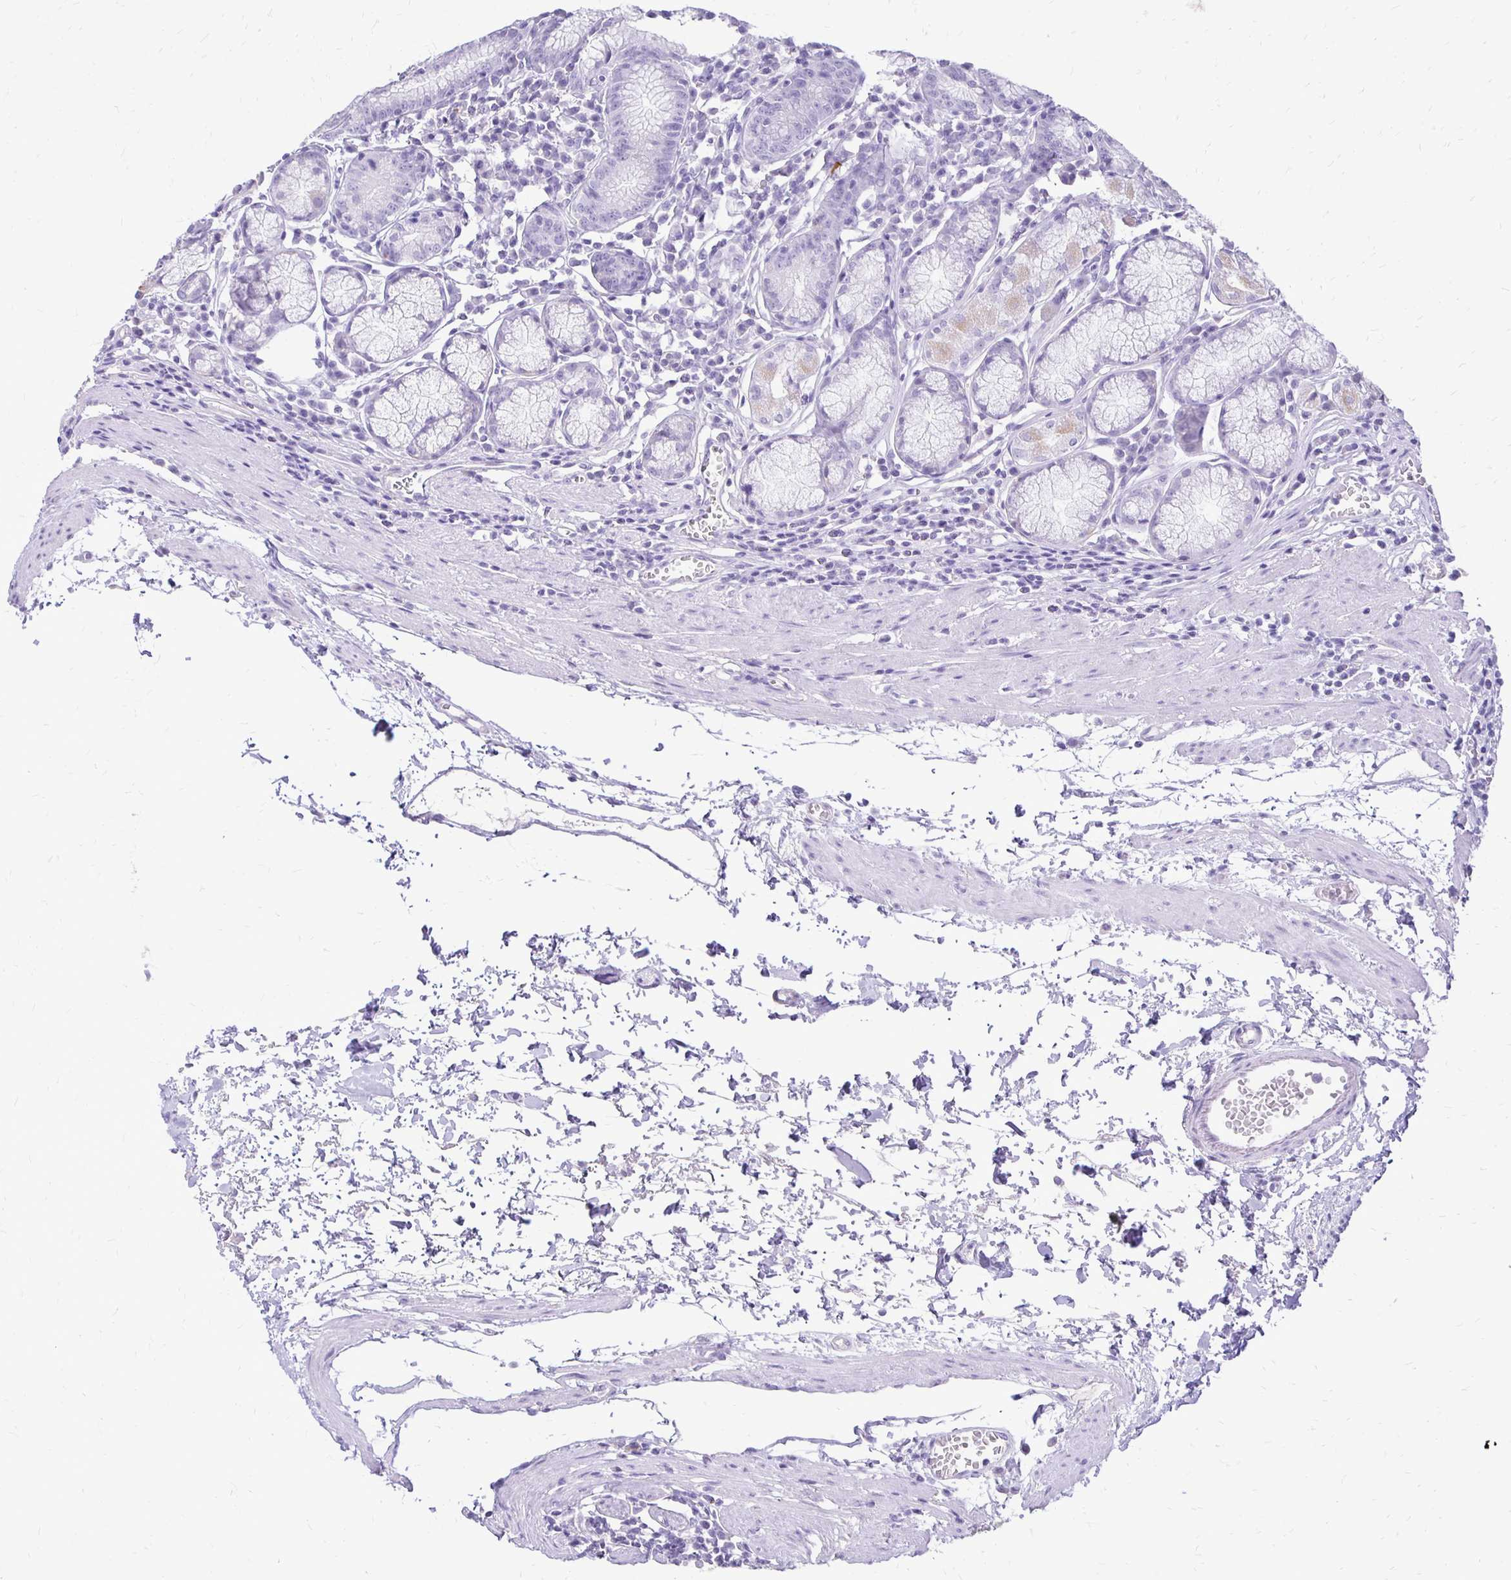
{"staining": {"intensity": "moderate", "quantity": "<25%", "location": "cytoplasmic/membranous"}, "tissue": "stomach", "cell_type": "Glandular cells", "image_type": "normal", "snomed": [{"axis": "morphology", "description": "Normal tissue, NOS"}, {"axis": "topography", "description": "Stomach"}], "caption": "Protein expression by immunohistochemistry (IHC) shows moderate cytoplasmic/membranous staining in about <25% of glandular cells in unremarkable stomach.", "gene": "GAS2", "patient": {"sex": "male", "age": 55}}